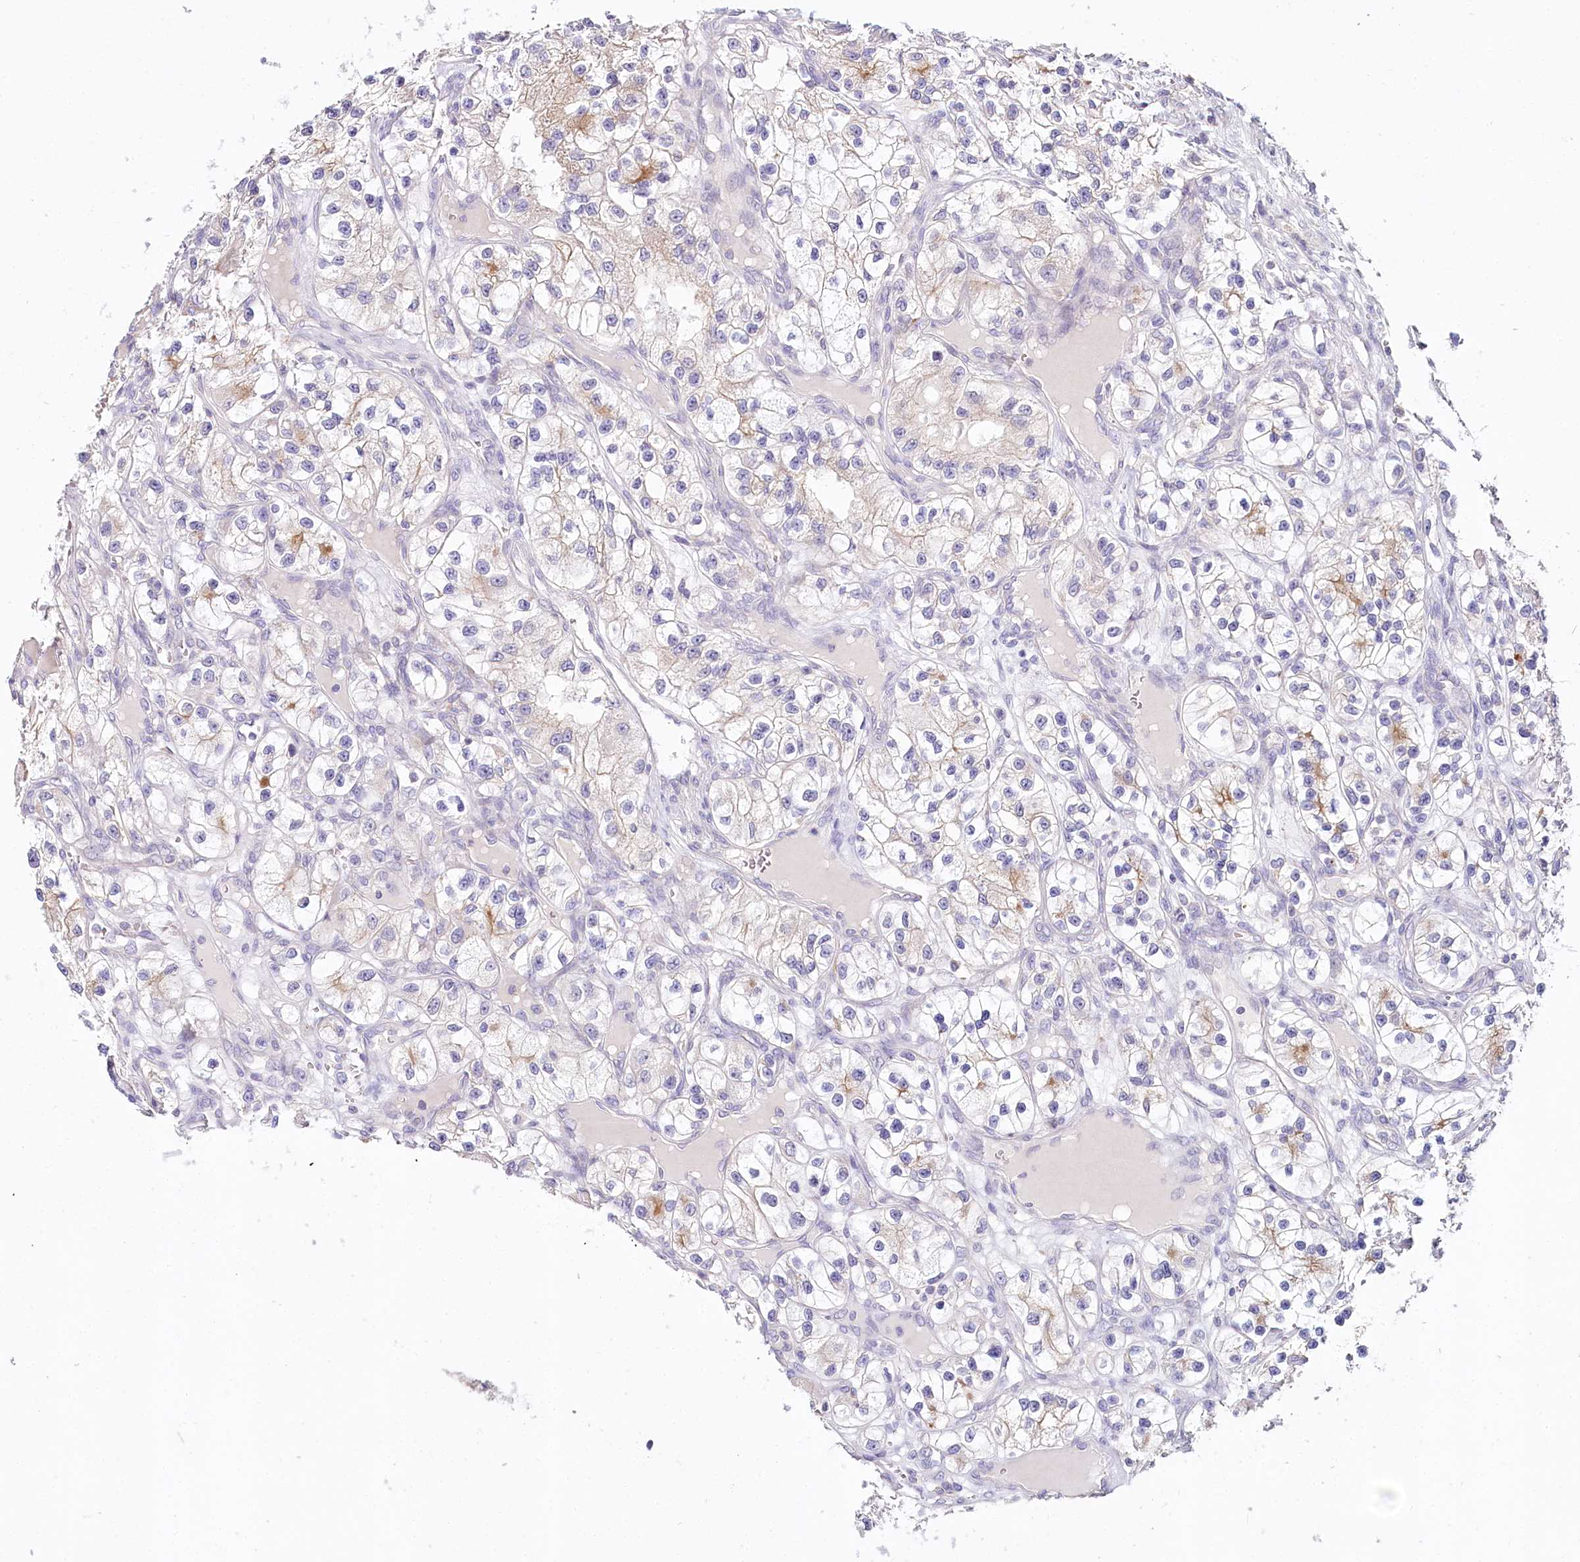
{"staining": {"intensity": "weak", "quantity": "<25%", "location": "cytoplasmic/membranous"}, "tissue": "renal cancer", "cell_type": "Tumor cells", "image_type": "cancer", "snomed": [{"axis": "morphology", "description": "Adenocarcinoma, NOS"}, {"axis": "topography", "description": "Kidney"}], "caption": "There is no significant expression in tumor cells of renal cancer. (DAB (3,3'-diaminobenzidine) immunohistochemistry (IHC), high magnification).", "gene": "DAPK1", "patient": {"sex": "female", "age": 57}}